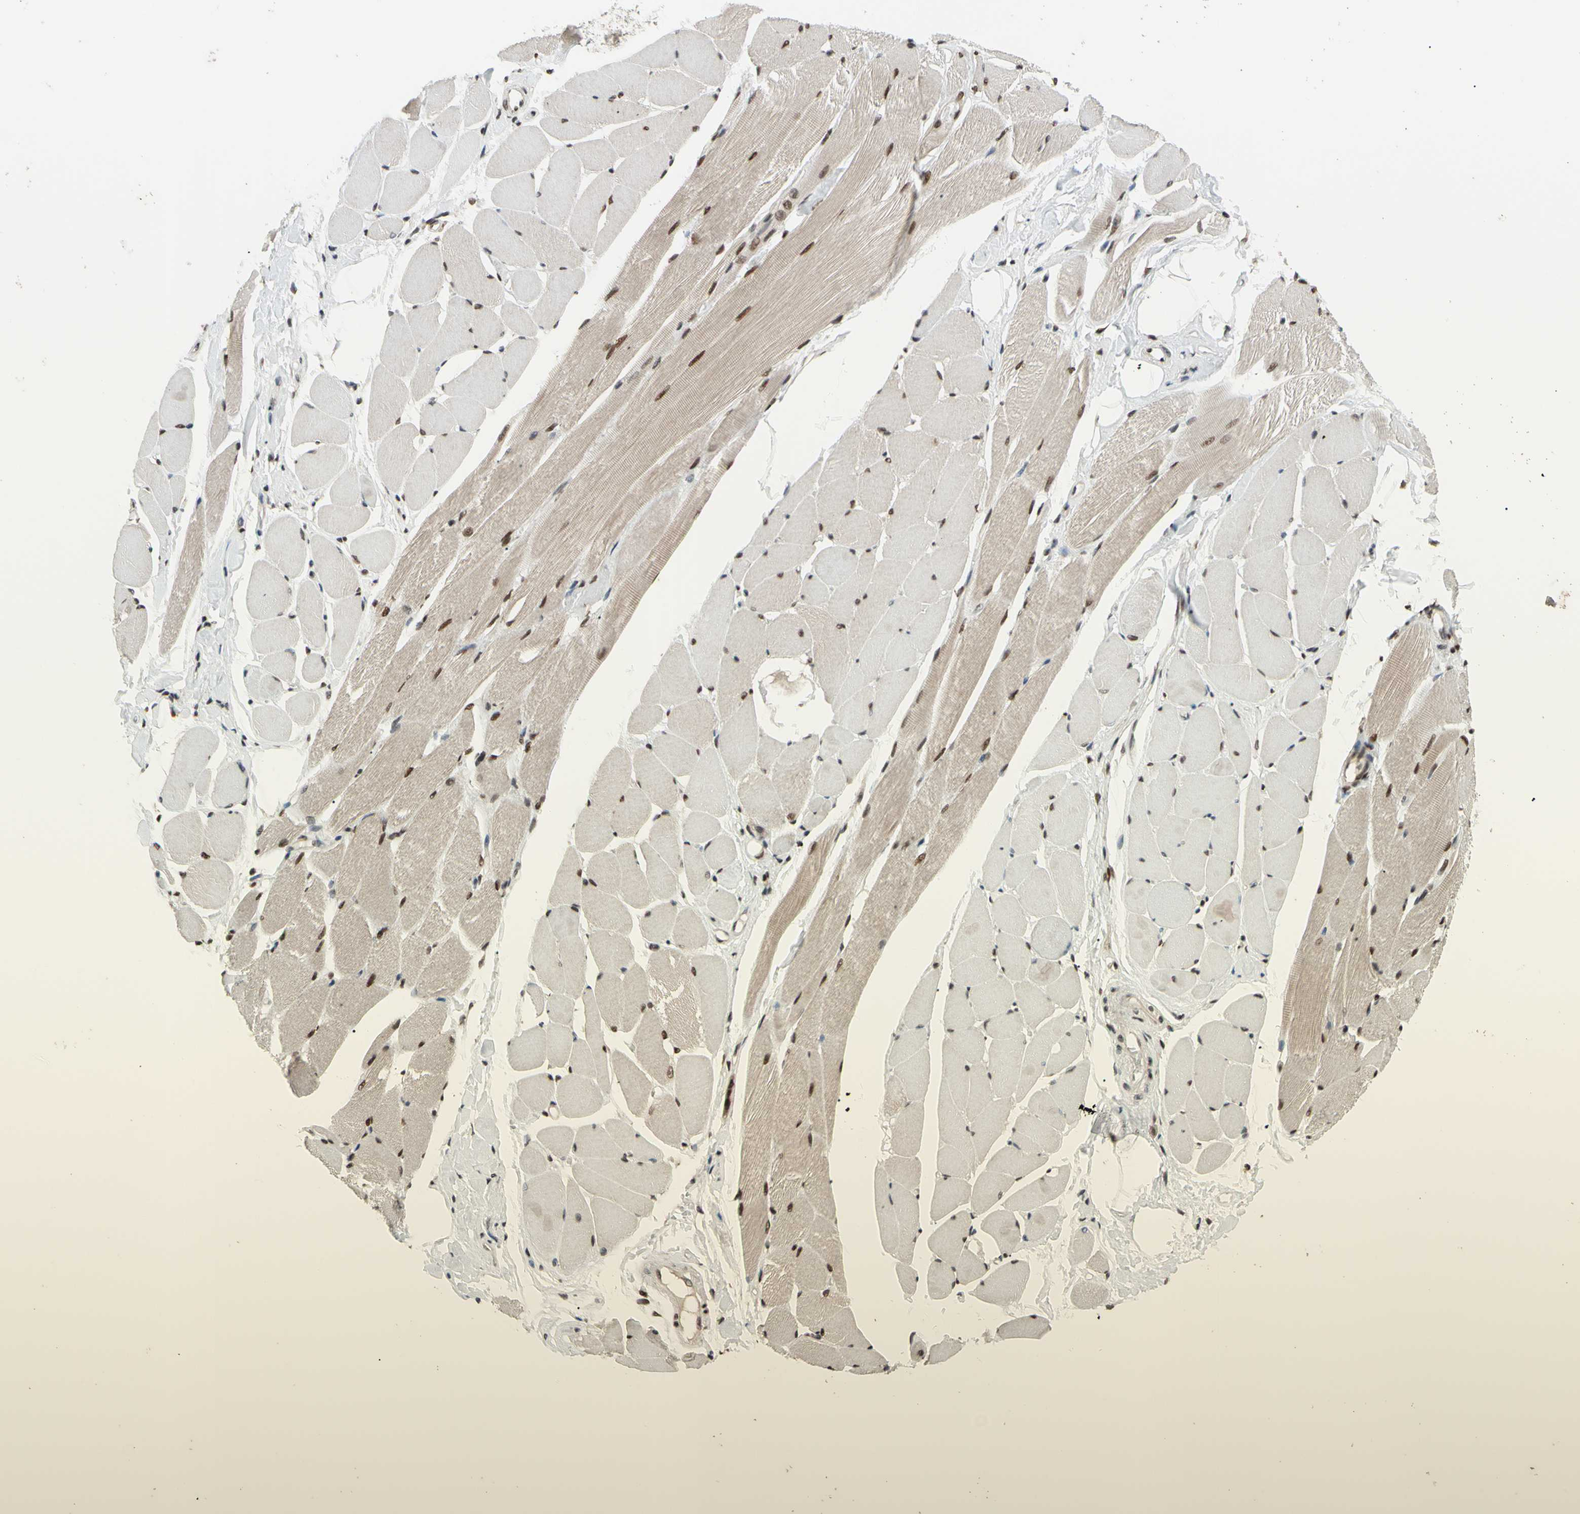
{"staining": {"intensity": "strong", "quantity": ">75%", "location": "cytoplasmic/membranous,nuclear"}, "tissue": "skeletal muscle", "cell_type": "Myocytes", "image_type": "normal", "snomed": [{"axis": "morphology", "description": "Normal tissue, NOS"}, {"axis": "topography", "description": "Skeletal muscle"}, {"axis": "topography", "description": "Peripheral nerve tissue"}], "caption": "Immunohistochemical staining of normal human skeletal muscle demonstrates strong cytoplasmic/membranous,nuclear protein staining in approximately >75% of myocytes.", "gene": "FKBP5", "patient": {"sex": "female", "age": 84}}